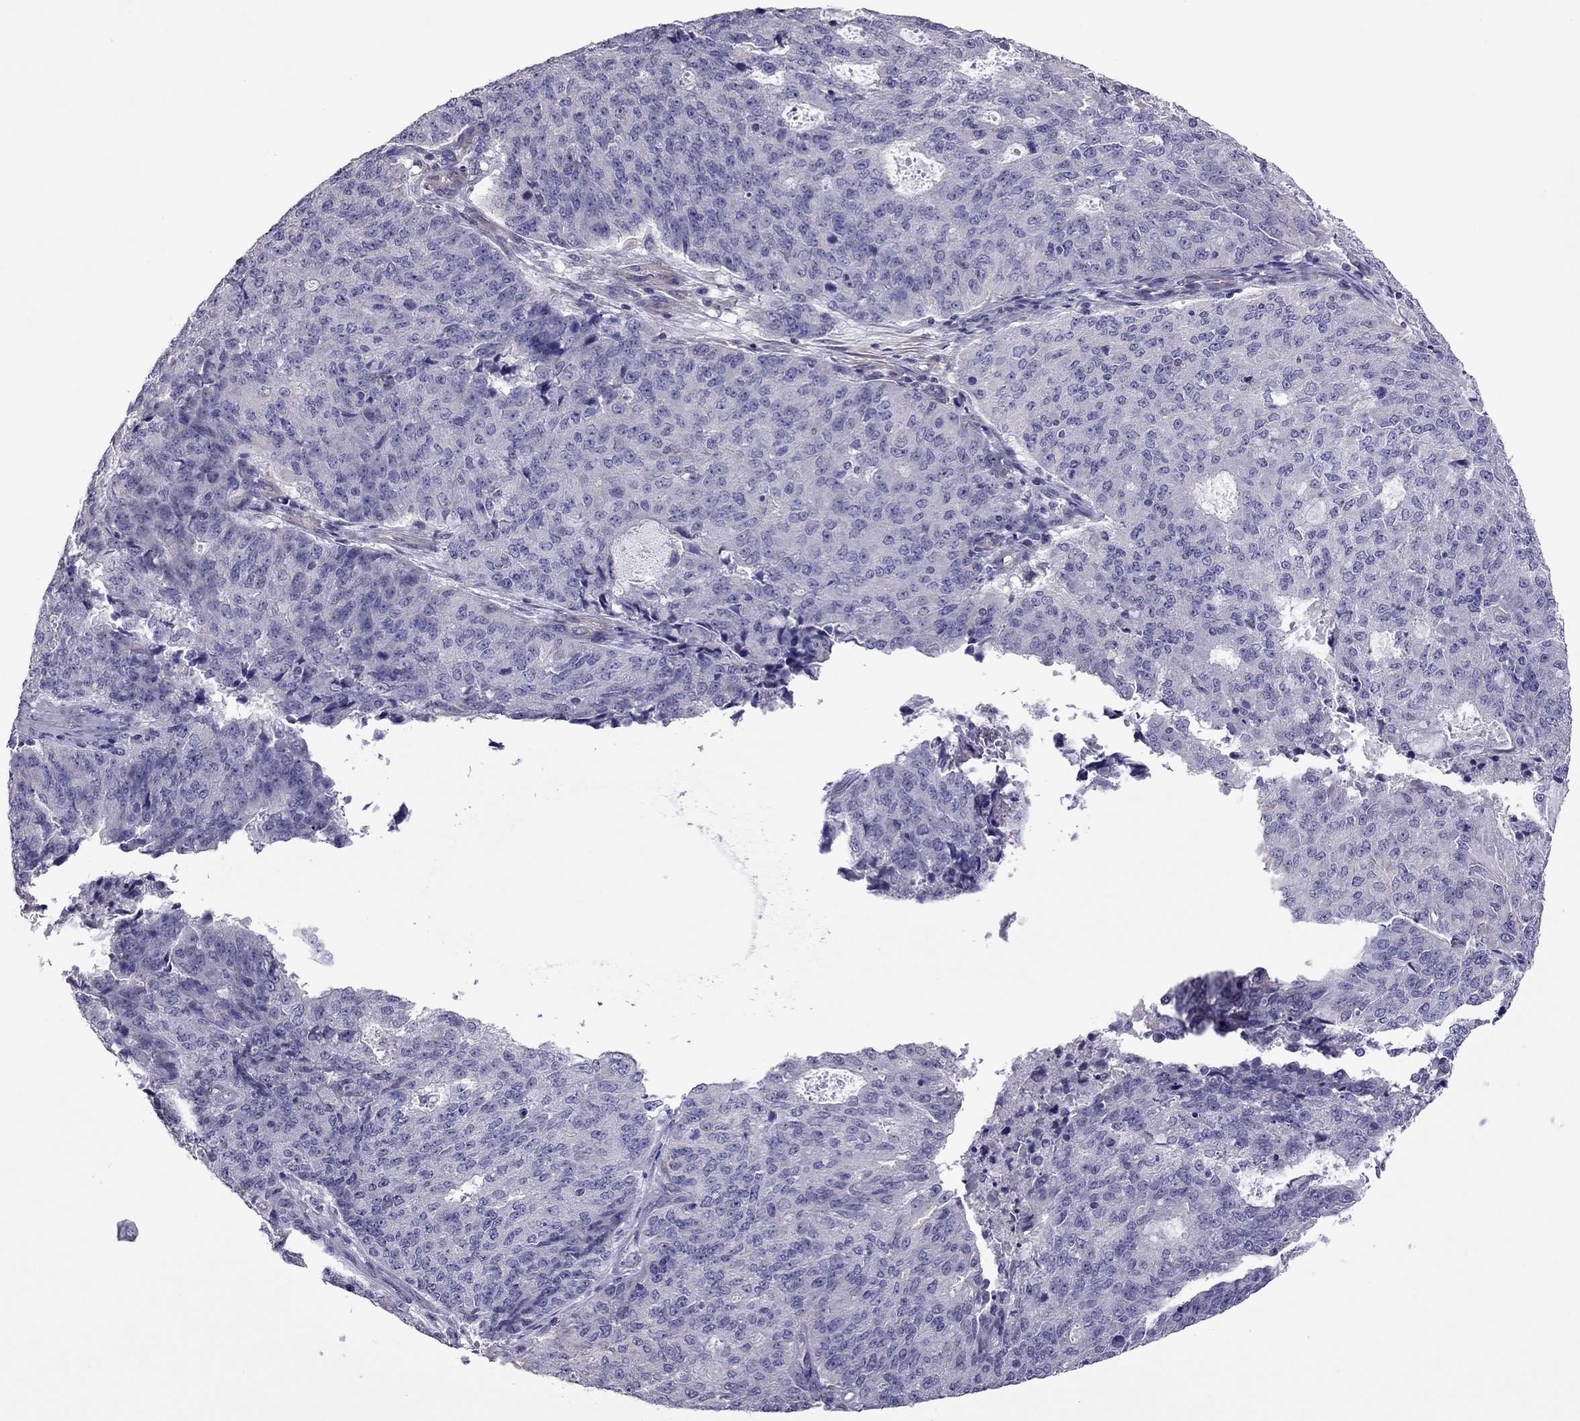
{"staining": {"intensity": "negative", "quantity": "none", "location": "none"}, "tissue": "endometrial cancer", "cell_type": "Tumor cells", "image_type": "cancer", "snomed": [{"axis": "morphology", "description": "Adenocarcinoma, NOS"}, {"axis": "topography", "description": "Endometrium"}], "caption": "This is an immunohistochemistry image of human endometrial cancer. There is no positivity in tumor cells.", "gene": "SLC16A8", "patient": {"sex": "female", "age": 82}}